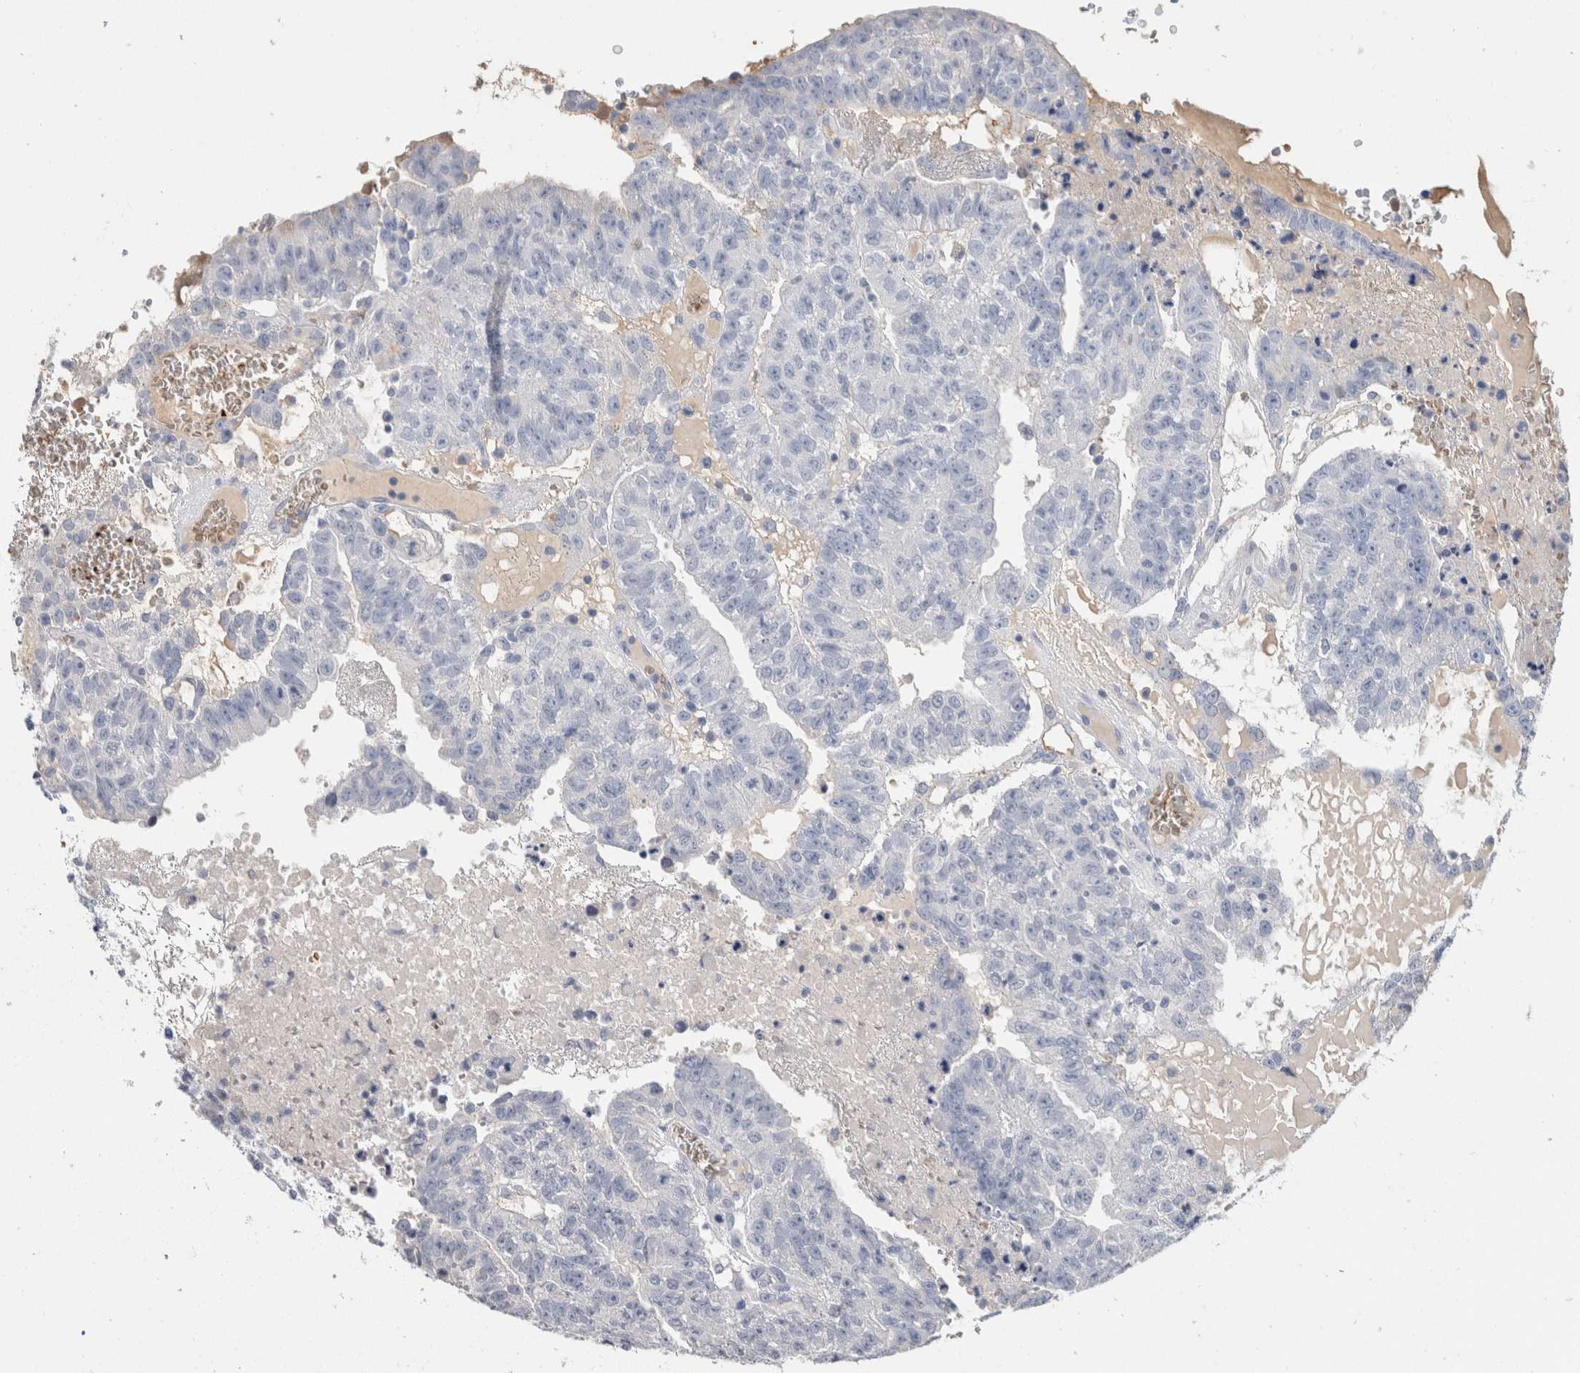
{"staining": {"intensity": "negative", "quantity": "none", "location": "none"}, "tissue": "testis cancer", "cell_type": "Tumor cells", "image_type": "cancer", "snomed": [{"axis": "morphology", "description": "Seminoma, NOS"}, {"axis": "morphology", "description": "Carcinoma, Embryonal, NOS"}, {"axis": "topography", "description": "Testis"}], "caption": "This is a histopathology image of immunohistochemistry (IHC) staining of testis cancer (embryonal carcinoma), which shows no expression in tumor cells.", "gene": "CA1", "patient": {"sex": "male", "age": 52}}